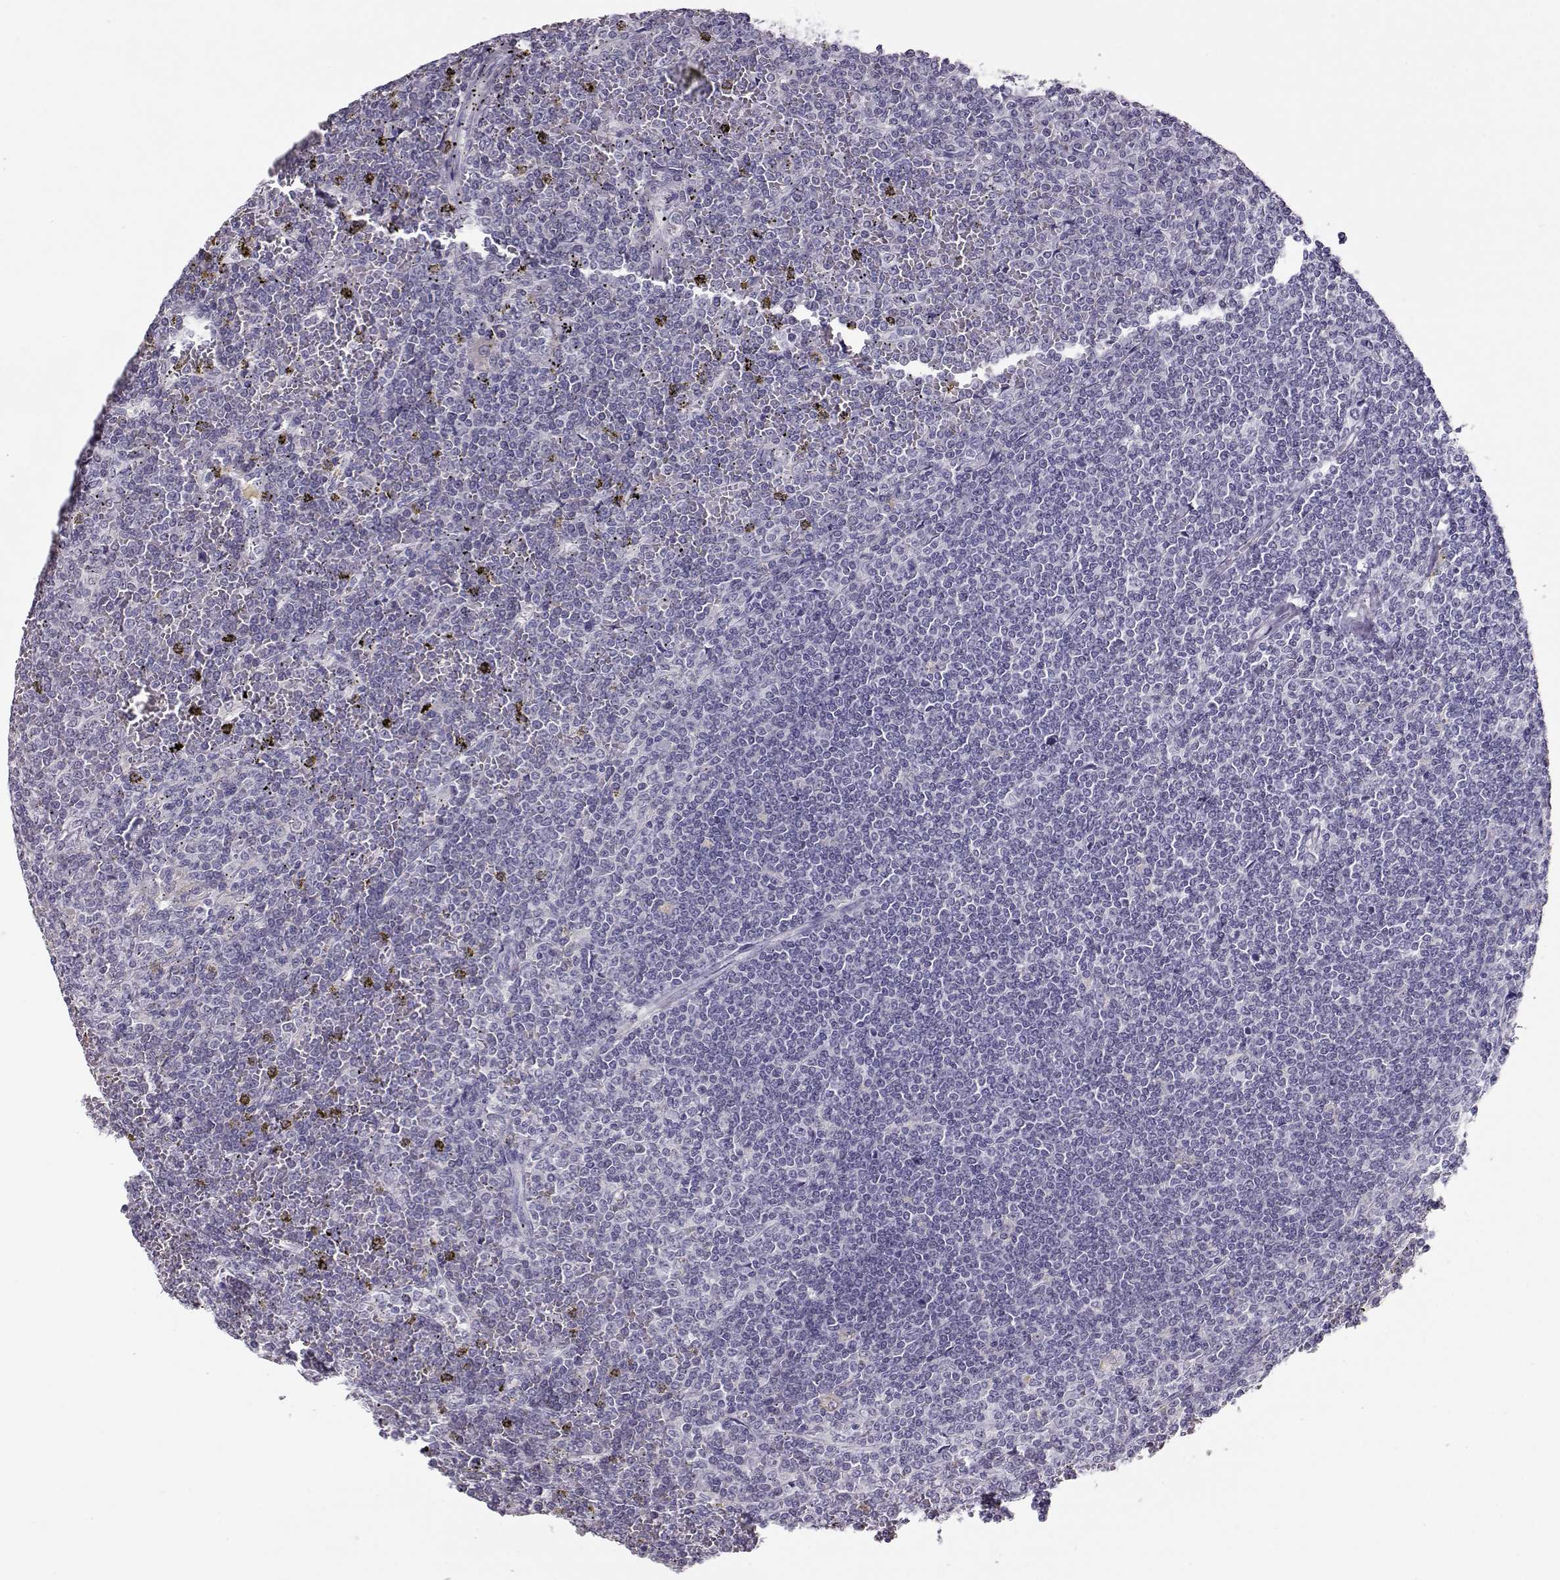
{"staining": {"intensity": "negative", "quantity": "none", "location": "none"}, "tissue": "lymphoma", "cell_type": "Tumor cells", "image_type": "cancer", "snomed": [{"axis": "morphology", "description": "Malignant lymphoma, non-Hodgkin's type, Low grade"}, {"axis": "topography", "description": "Spleen"}], "caption": "Tumor cells are negative for brown protein staining in malignant lymphoma, non-Hodgkin's type (low-grade). (Brightfield microscopy of DAB (3,3'-diaminobenzidine) IHC at high magnification).", "gene": "RBM44", "patient": {"sex": "female", "age": 19}}